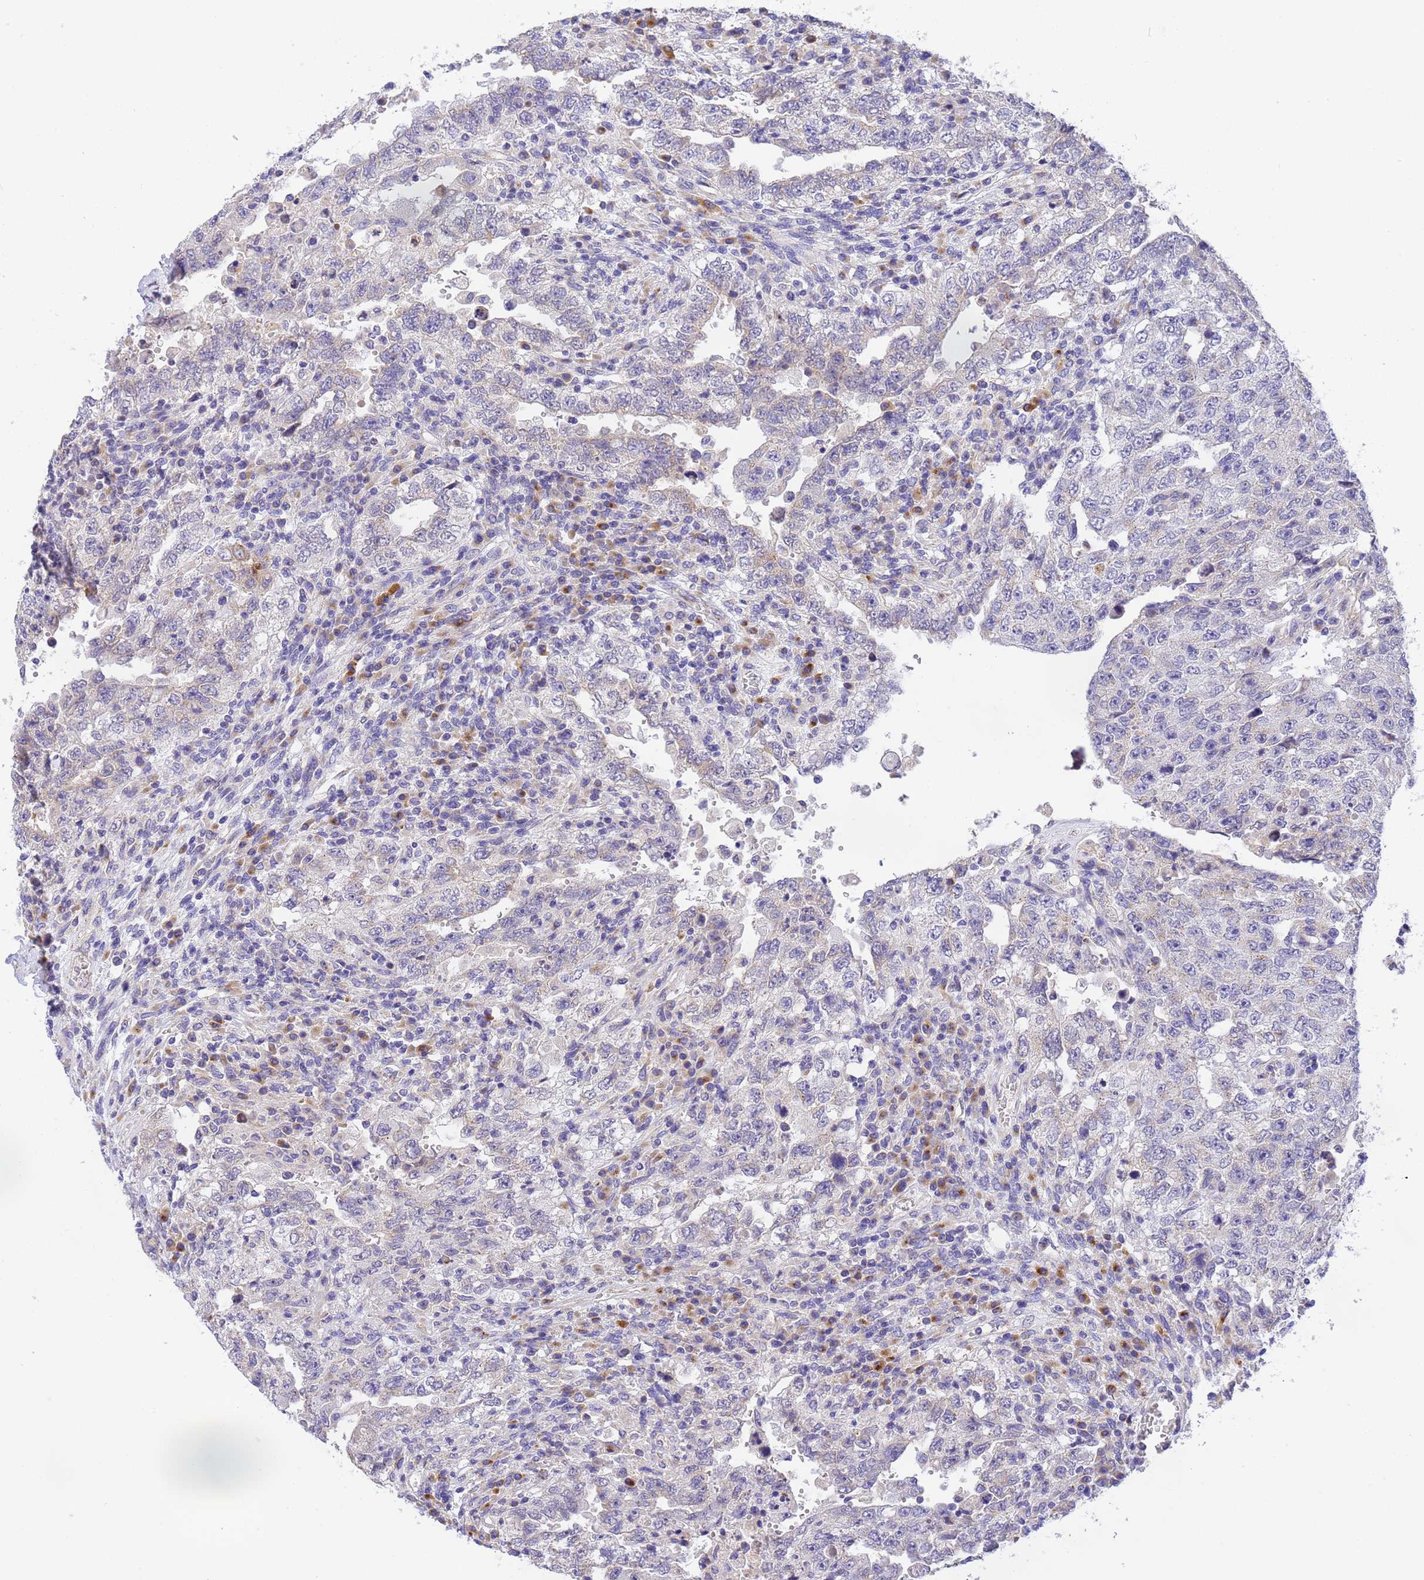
{"staining": {"intensity": "negative", "quantity": "none", "location": "none"}, "tissue": "testis cancer", "cell_type": "Tumor cells", "image_type": "cancer", "snomed": [{"axis": "morphology", "description": "Carcinoma, Embryonal, NOS"}, {"axis": "topography", "description": "Testis"}], "caption": "This histopathology image is of testis cancer (embryonal carcinoma) stained with IHC to label a protein in brown with the nuclei are counter-stained blue. There is no positivity in tumor cells.", "gene": "RHBDD3", "patient": {"sex": "male", "age": 26}}